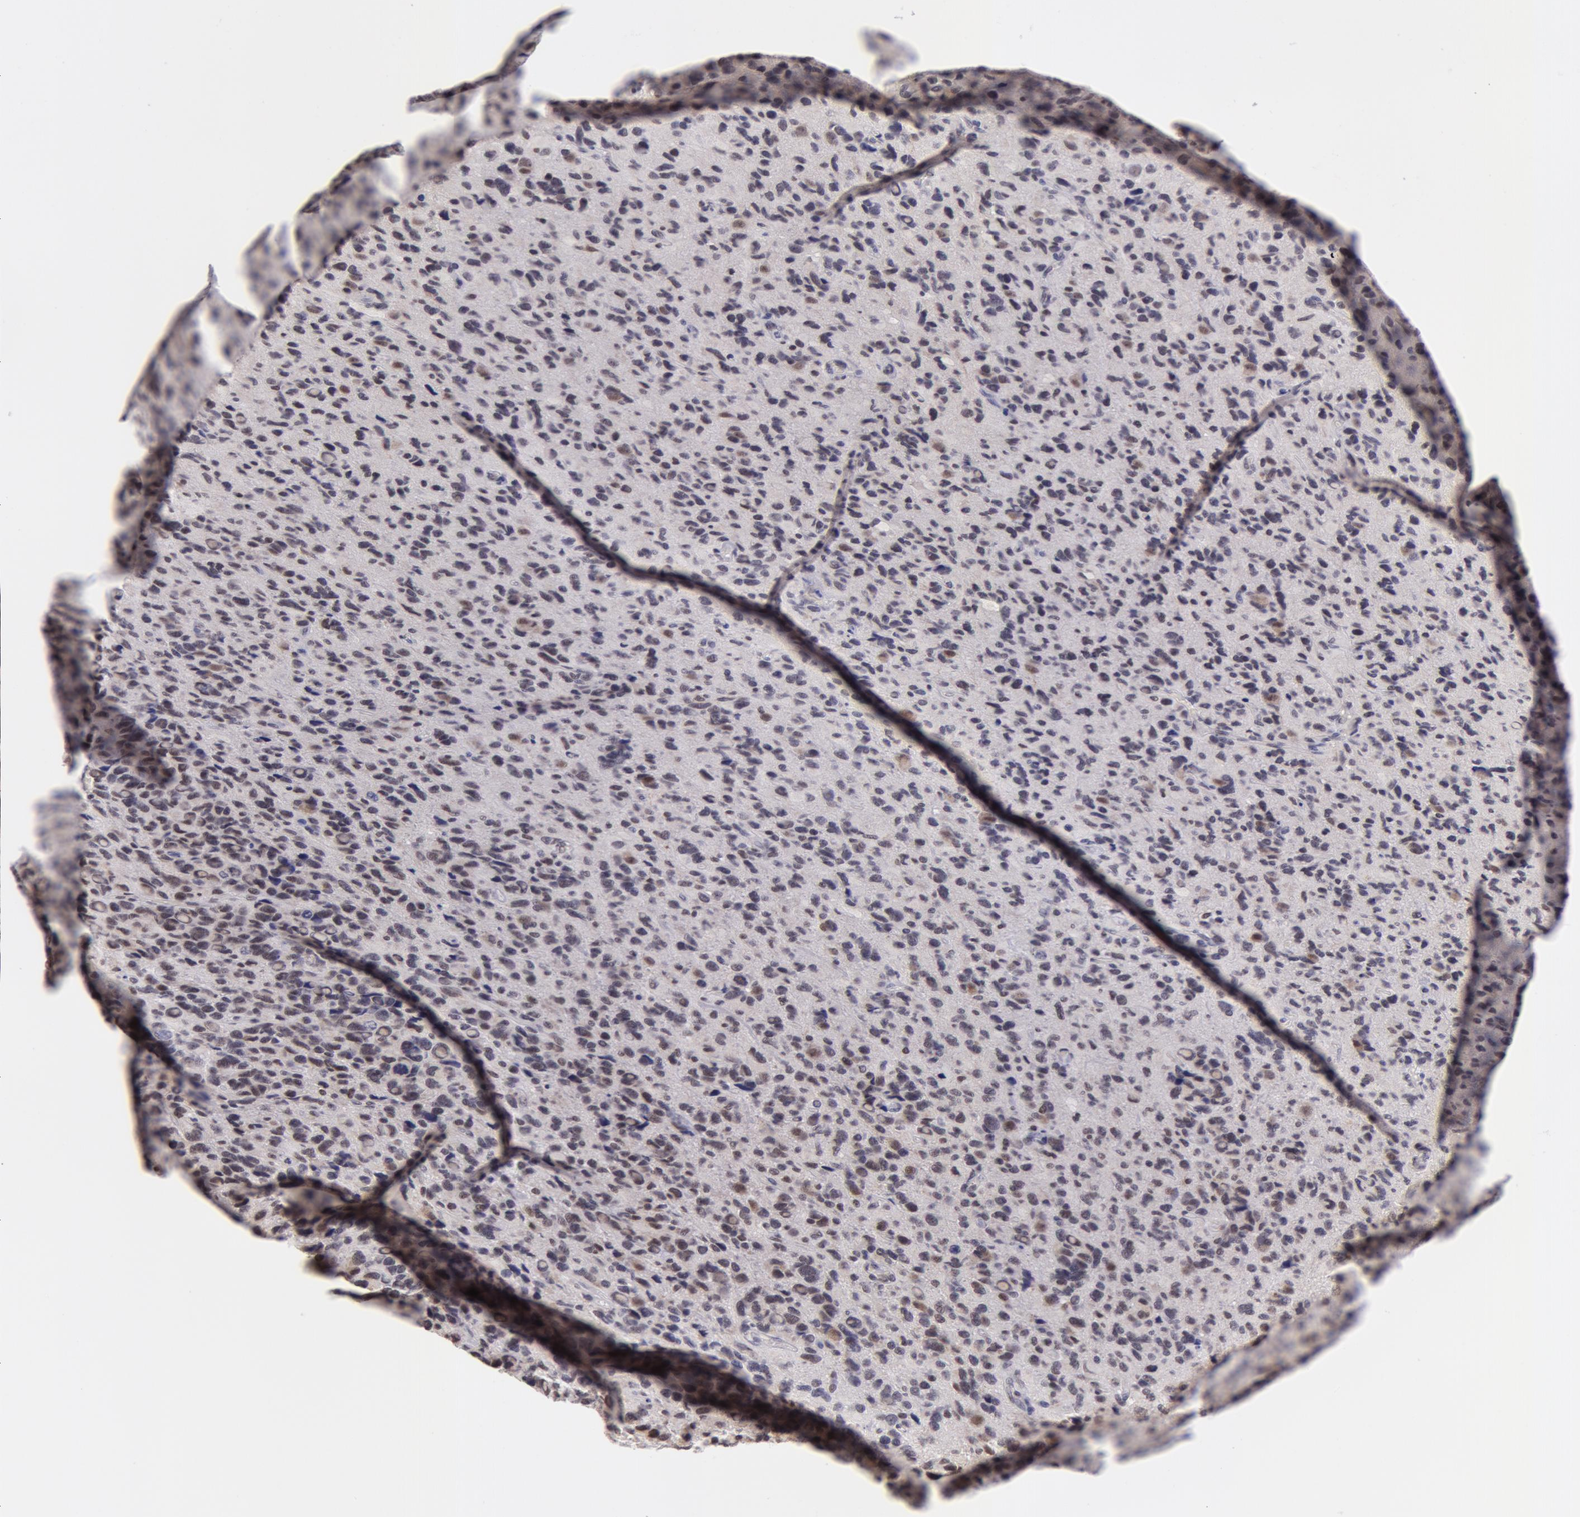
{"staining": {"intensity": "moderate", "quantity": "25%-75%", "location": "nuclear"}, "tissue": "glioma", "cell_type": "Tumor cells", "image_type": "cancer", "snomed": [{"axis": "morphology", "description": "Glioma, malignant, High grade"}, {"axis": "topography", "description": "Brain"}], "caption": "Immunohistochemistry (DAB (3,3'-diaminobenzidine)) staining of human glioma exhibits moderate nuclear protein expression in about 25%-75% of tumor cells.", "gene": "VRTN", "patient": {"sex": "male", "age": 77}}